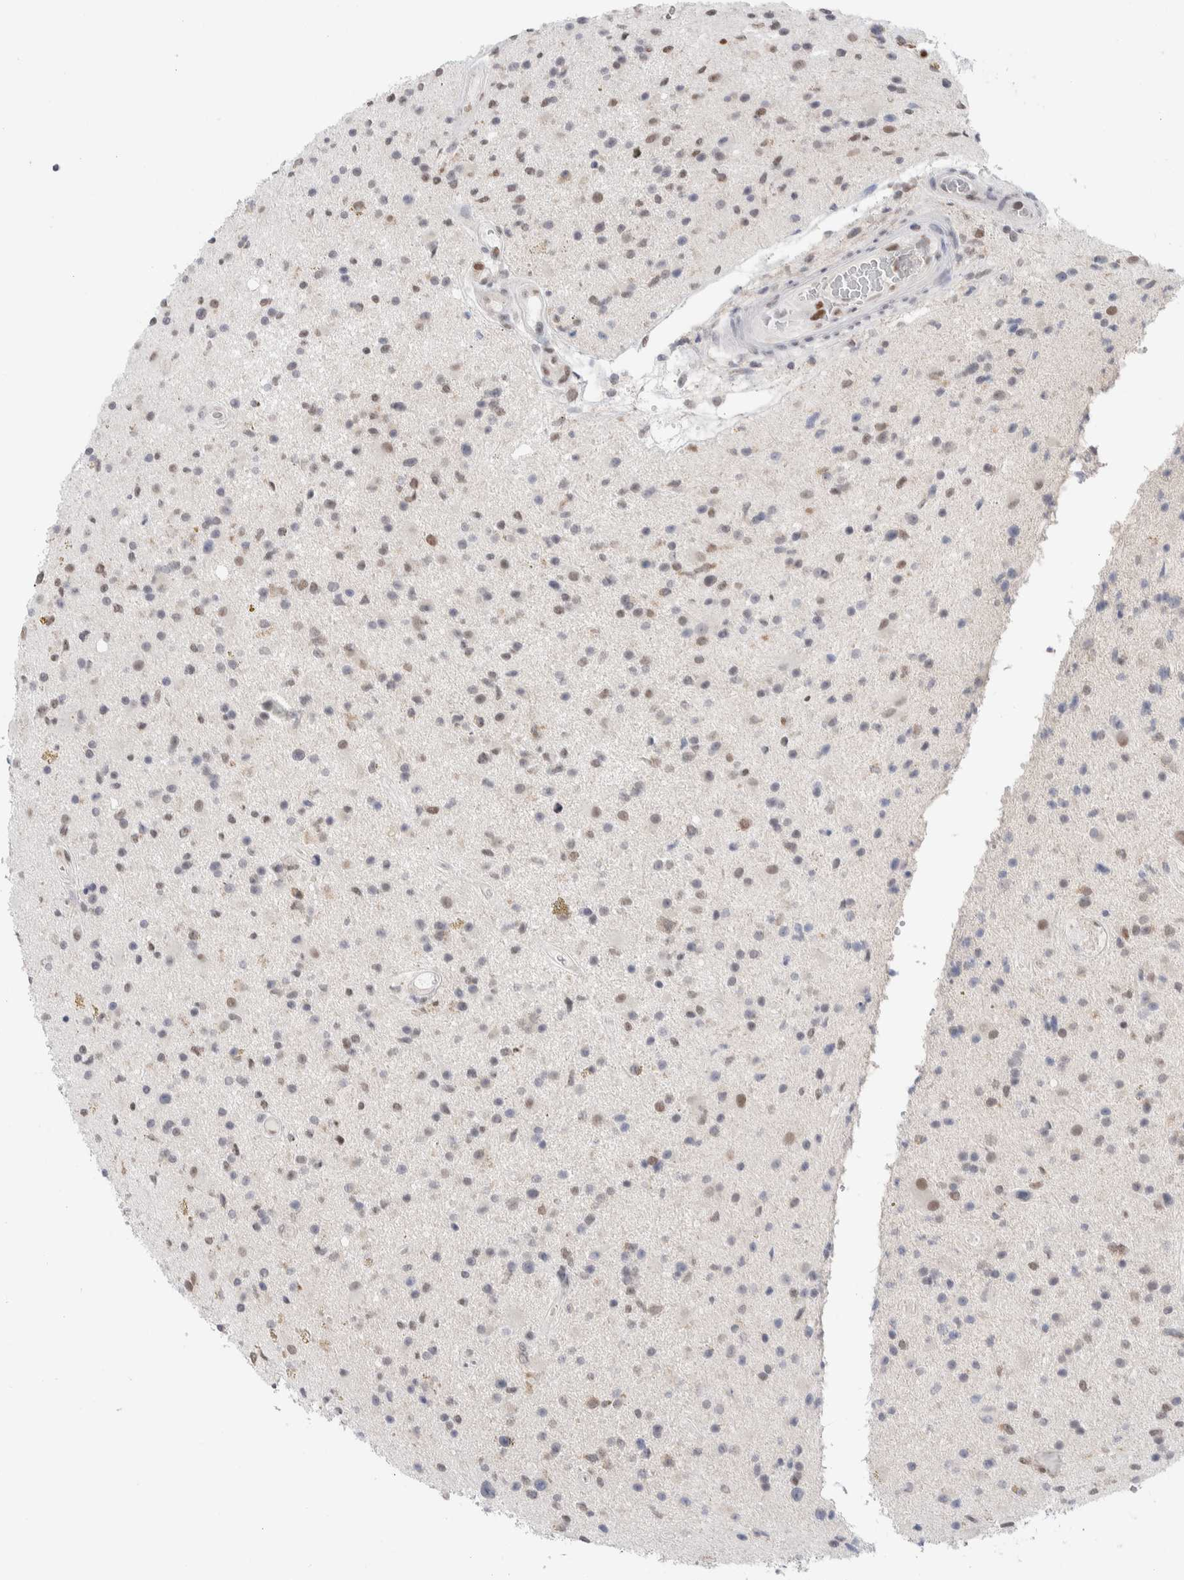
{"staining": {"intensity": "moderate", "quantity": "<25%", "location": "nuclear"}, "tissue": "glioma", "cell_type": "Tumor cells", "image_type": "cancer", "snomed": [{"axis": "morphology", "description": "Glioma, malignant, High grade"}, {"axis": "topography", "description": "Brain"}], "caption": "Human glioma stained with a protein marker displays moderate staining in tumor cells.", "gene": "PRMT1", "patient": {"sex": "male", "age": 33}}